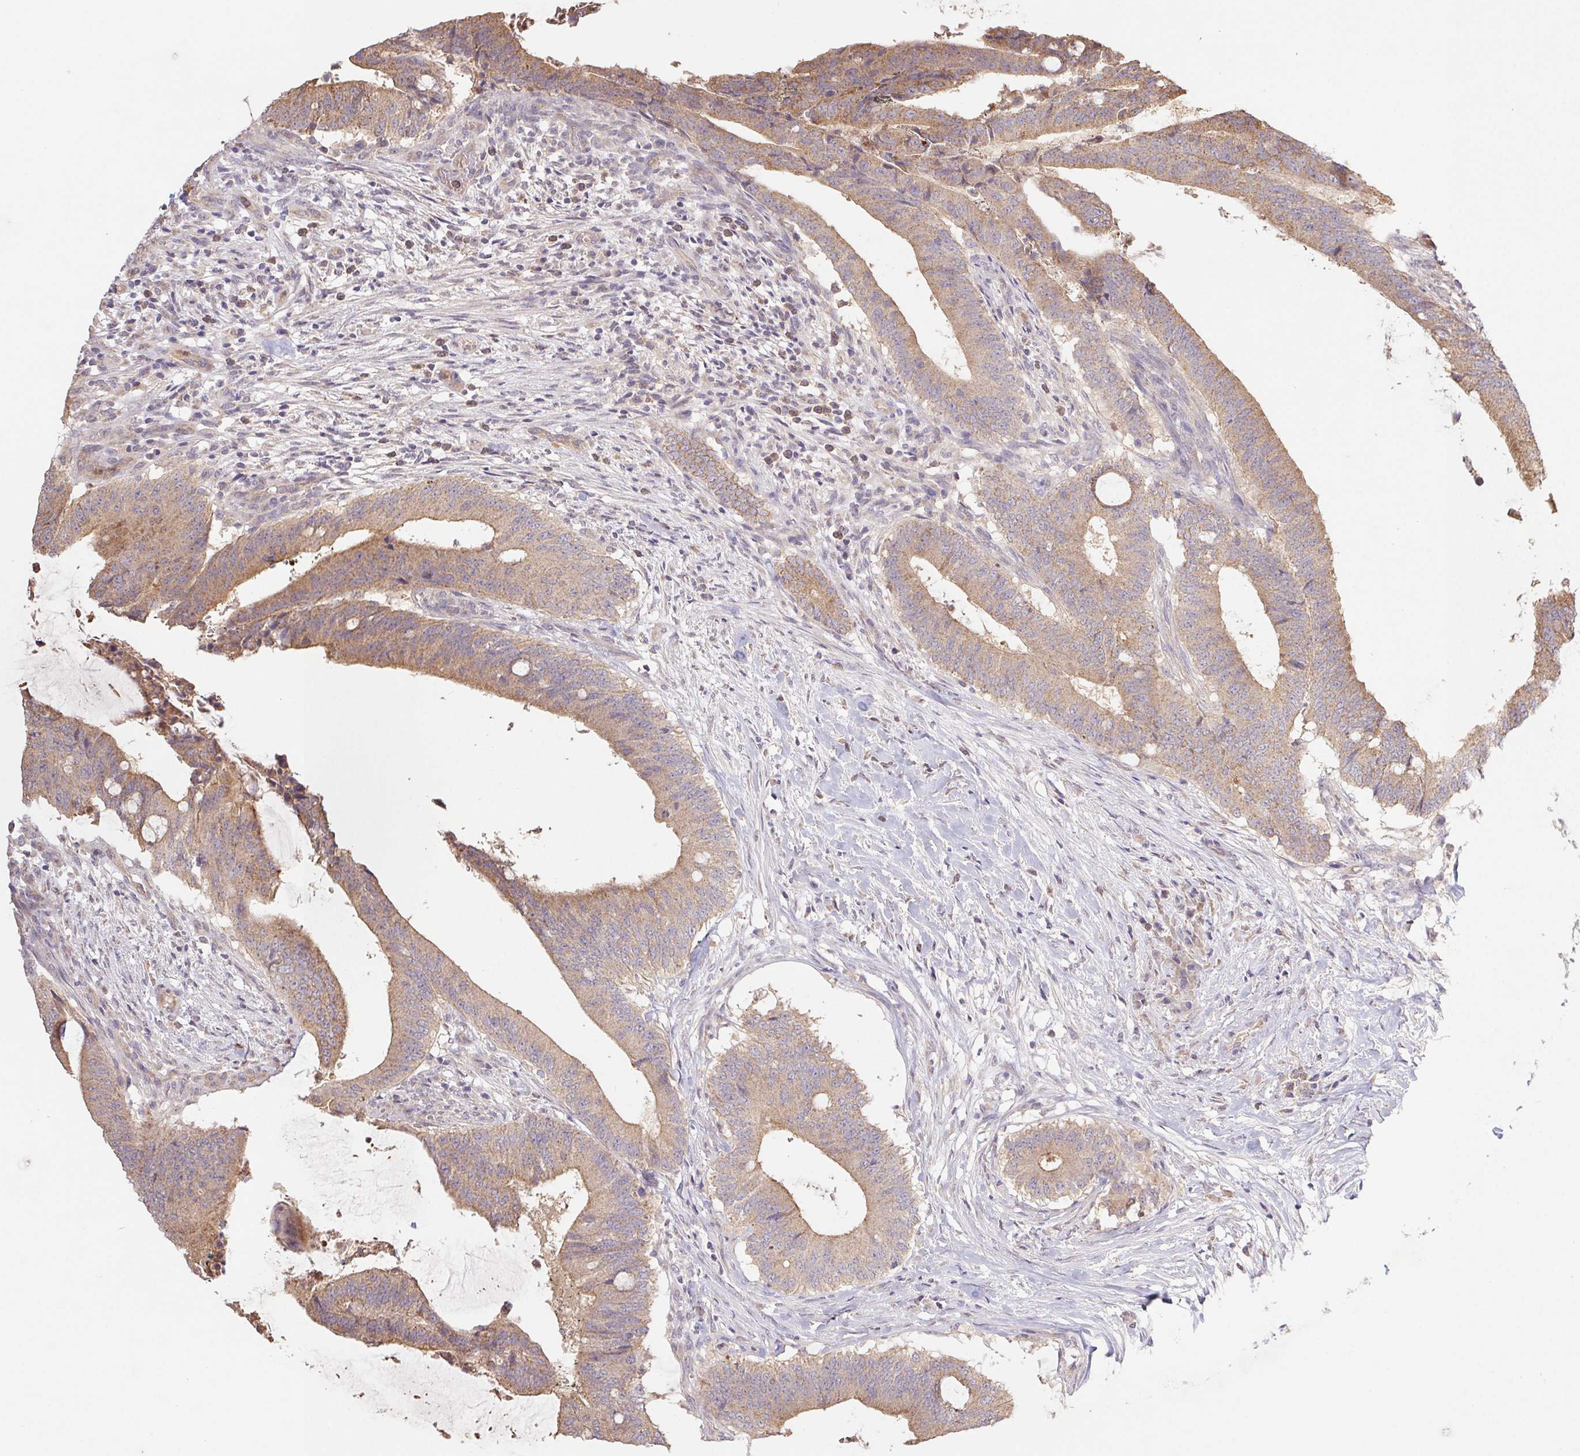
{"staining": {"intensity": "moderate", "quantity": ">75%", "location": "cytoplasmic/membranous"}, "tissue": "colorectal cancer", "cell_type": "Tumor cells", "image_type": "cancer", "snomed": [{"axis": "morphology", "description": "Adenocarcinoma, NOS"}, {"axis": "topography", "description": "Colon"}], "caption": "Immunohistochemistry (IHC) of human adenocarcinoma (colorectal) exhibits medium levels of moderate cytoplasmic/membranous staining in about >75% of tumor cells.", "gene": "RAB11A", "patient": {"sex": "female", "age": 43}}